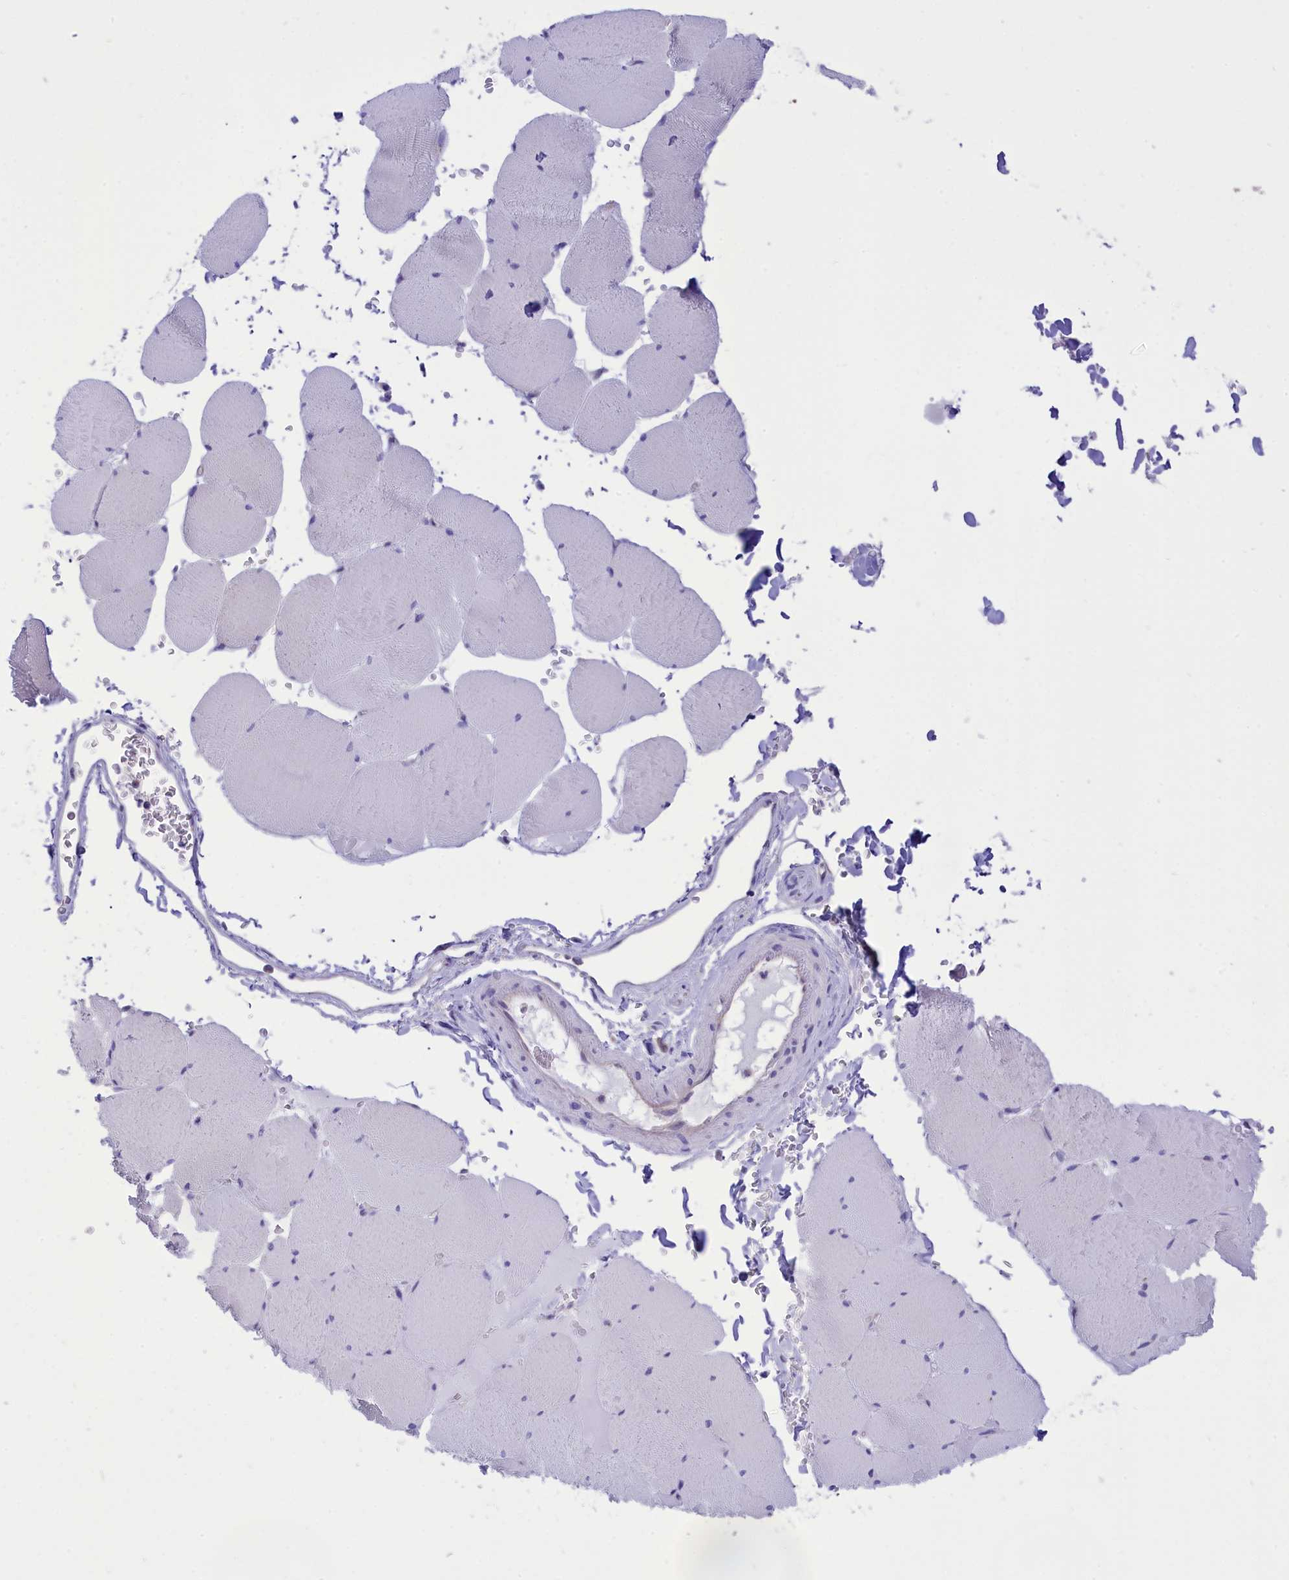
{"staining": {"intensity": "negative", "quantity": "none", "location": "none"}, "tissue": "skeletal muscle", "cell_type": "Myocytes", "image_type": "normal", "snomed": [{"axis": "morphology", "description": "Normal tissue, NOS"}, {"axis": "topography", "description": "Skeletal muscle"}, {"axis": "topography", "description": "Head-Neck"}], "caption": "Immunohistochemical staining of benign skeletal muscle shows no significant expression in myocytes.", "gene": "DCAF16", "patient": {"sex": "male", "age": 66}}